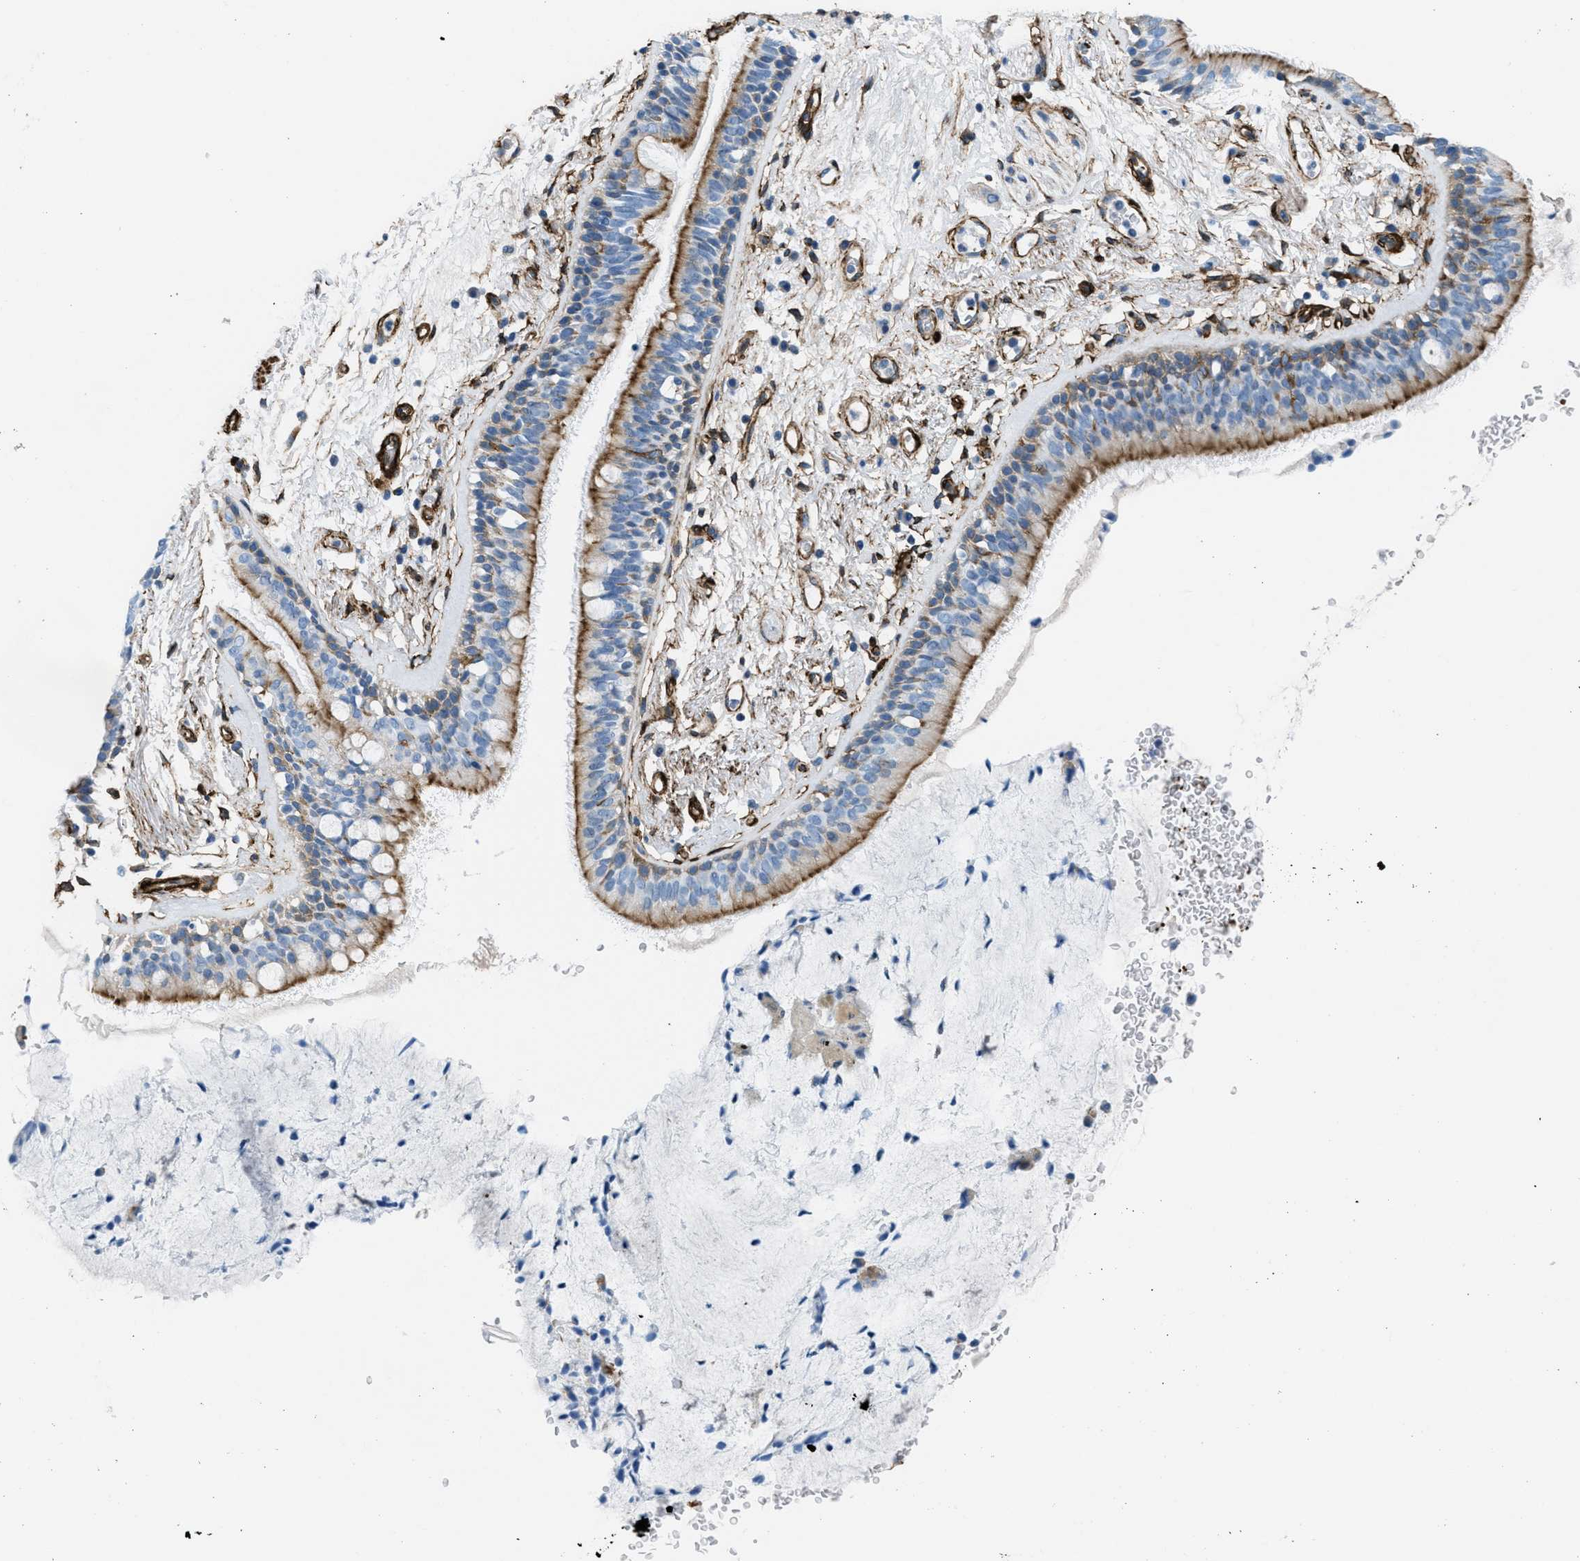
{"staining": {"intensity": "moderate", "quantity": ">75%", "location": "cytoplasmic/membranous"}, "tissue": "bronchus", "cell_type": "Respiratory epithelial cells", "image_type": "normal", "snomed": [{"axis": "morphology", "description": "Normal tissue, NOS"}, {"axis": "topography", "description": "Cartilage tissue"}], "caption": "Immunohistochemical staining of benign bronchus reveals >75% levels of moderate cytoplasmic/membranous protein staining in approximately >75% of respiratory epithelial cells. Nuclei are stained in blue.", "gene": "CALD1", "patient": {"sex": "female", "age": 63}}